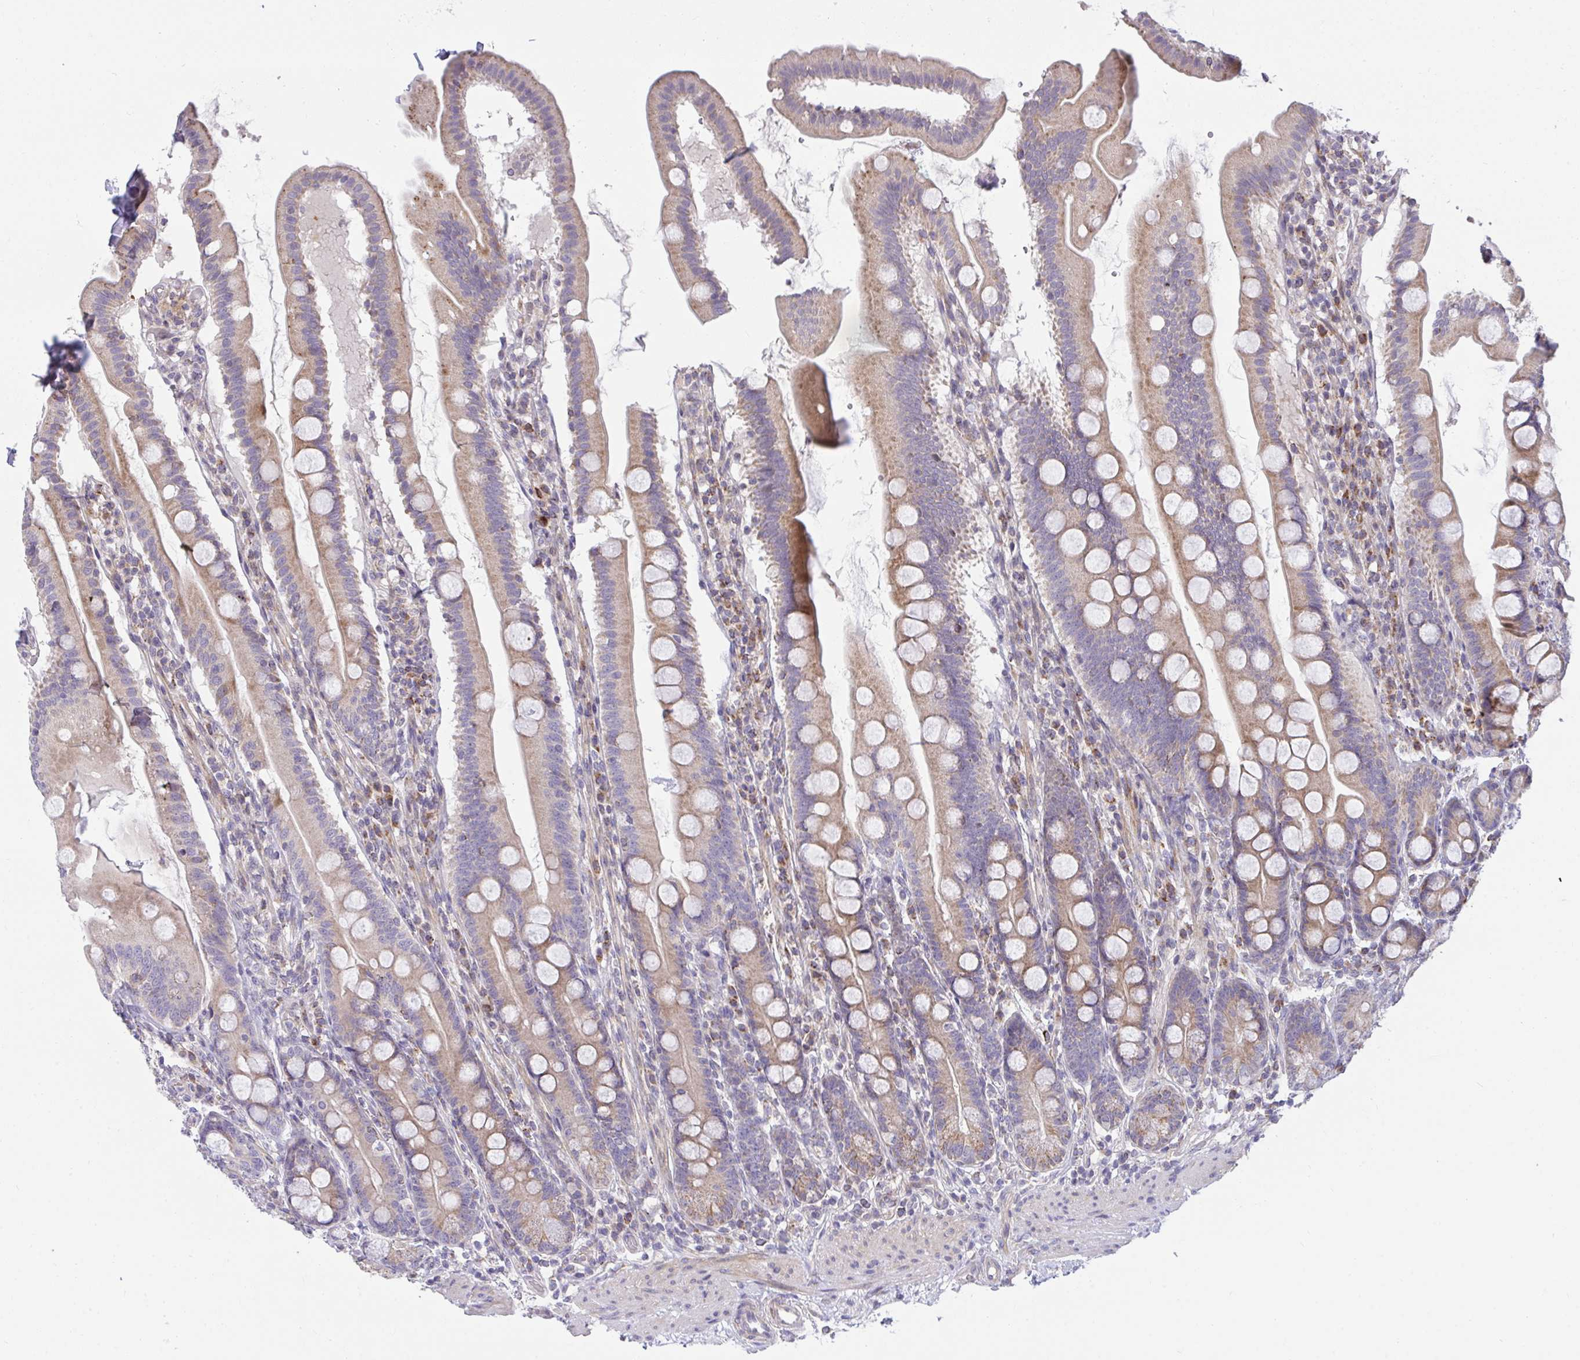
{"staining": {"intensity": "strong", "quantity": ">75%", "location": "cytoplasmic/membranous"}, "tissue": "duodenum", "cell_type": "Glandular cells", "image_type": "normal", "snomed": [{"axis": "morphology", "description": "Normal tissue, NOS"}, {"axis": "topography", "description": "Duodenum"}], "caption": "Immunohistochemical staining of benign duodenum exhibits high levels of strong cytoplasmic/membranous positivity in about >75% of glandular cells. (DAB (3,3'-diaminobenzidine) IHC with brightfield microscopy, high magnification).", "gene": "SRRM4", "patient": {"sex": "female", "age": 67}}